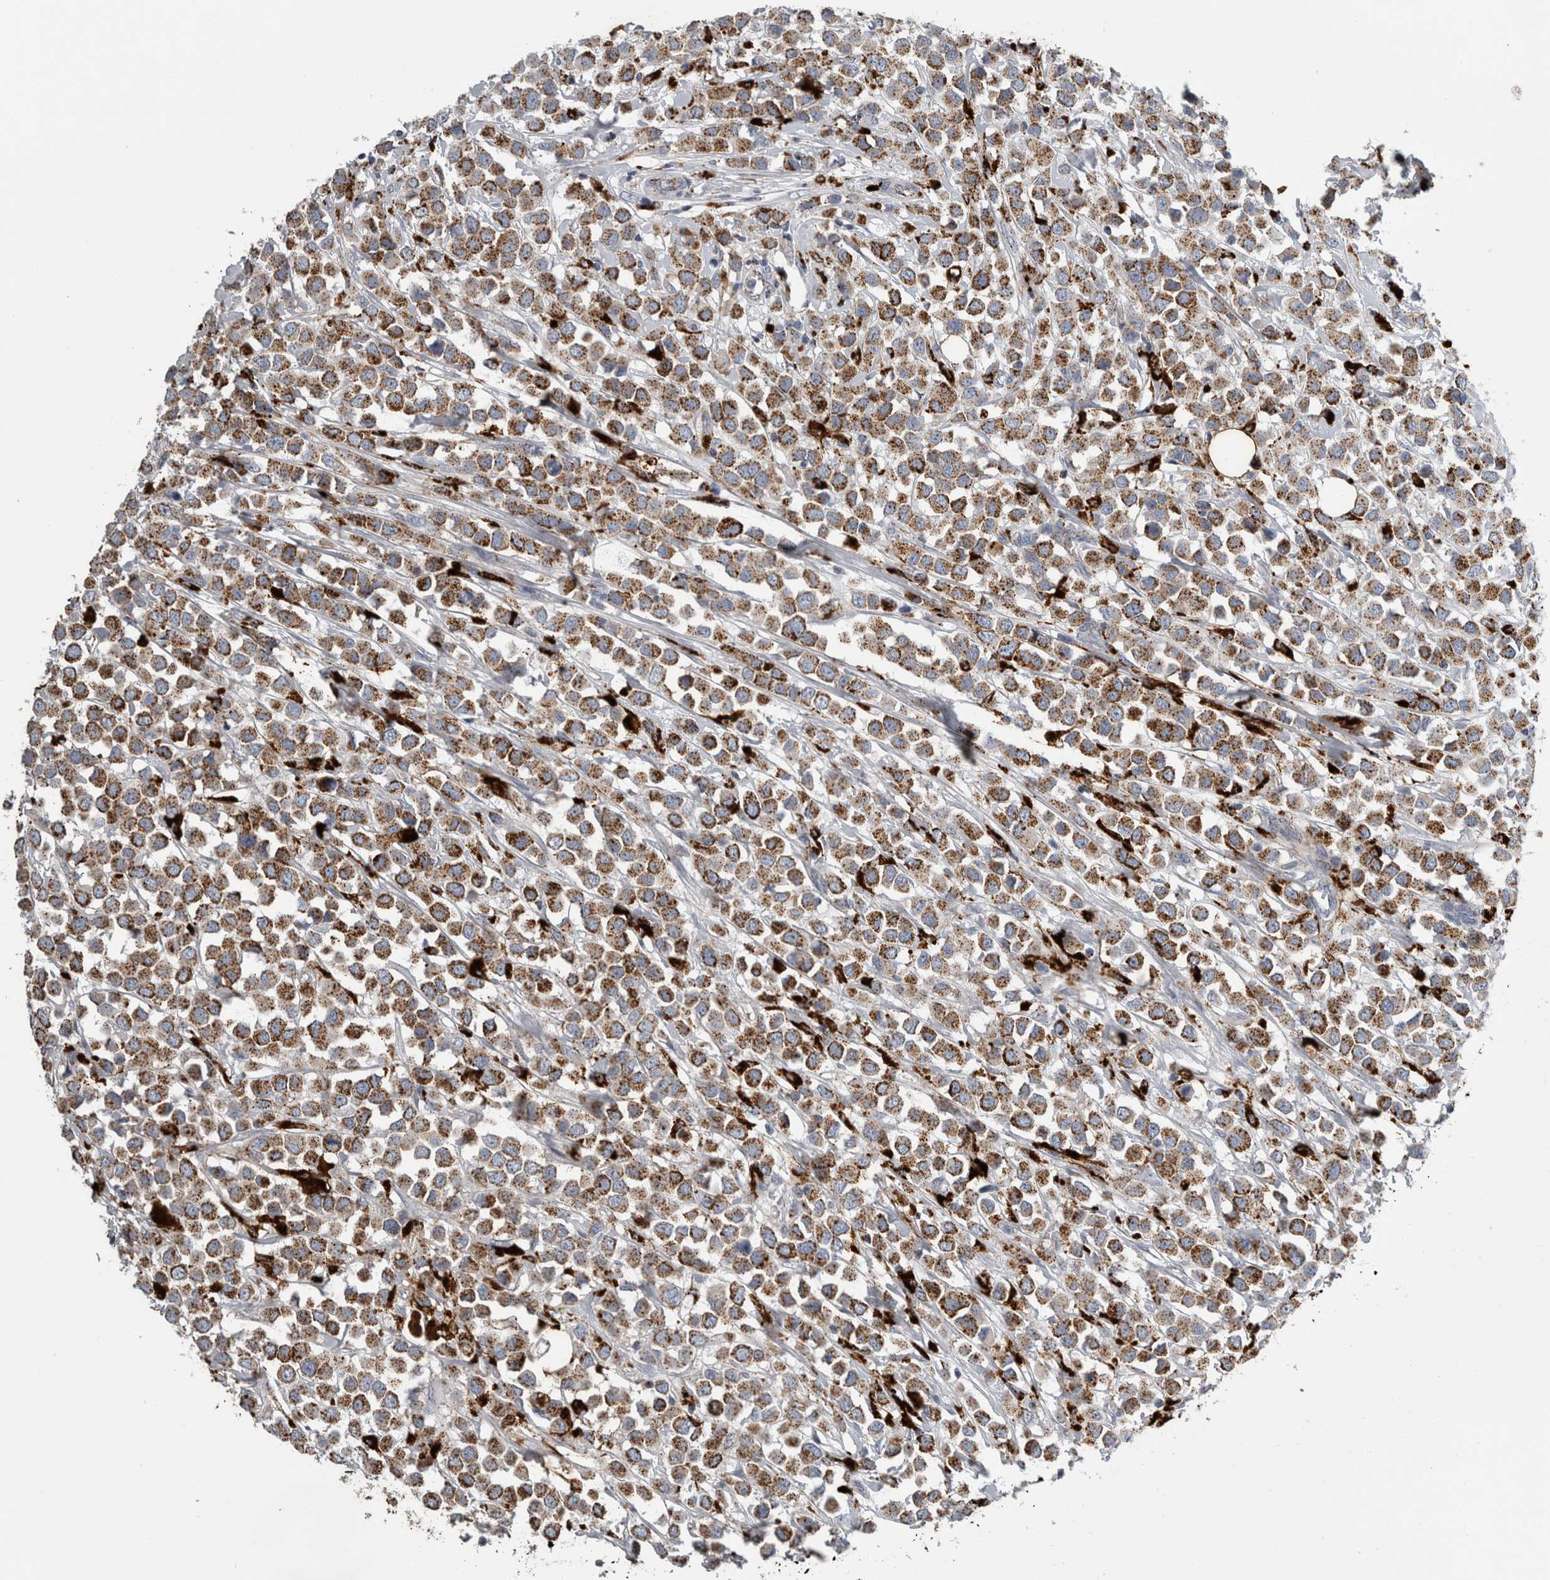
{"staining": {"intensity": "moderate", "quantity": ">75%", "location": "cytoplasmic/membranous"}, "tissue": "breast cancer", "cell_type": "Tumor cells", "image_type": "cancer", "snomed": [{"axis": "morphology", "description": "Duct carcinoma"}, {"axis": "topography", "description": "Breast"}], "caption": "A brown stain shows moderate cytoplasmic/membranous positivity of a protein in human intraductal carcinoma (breast) tumor cells. The staining was performed using DAB (3,3'-diaminobenzidine) to visualize the protein expression in brown, while the nuclei were stained in blue with hematoxylin (Magnification: 20x).", "gene": "DPP7", "patient": {"sex": "female", "age": 61}}